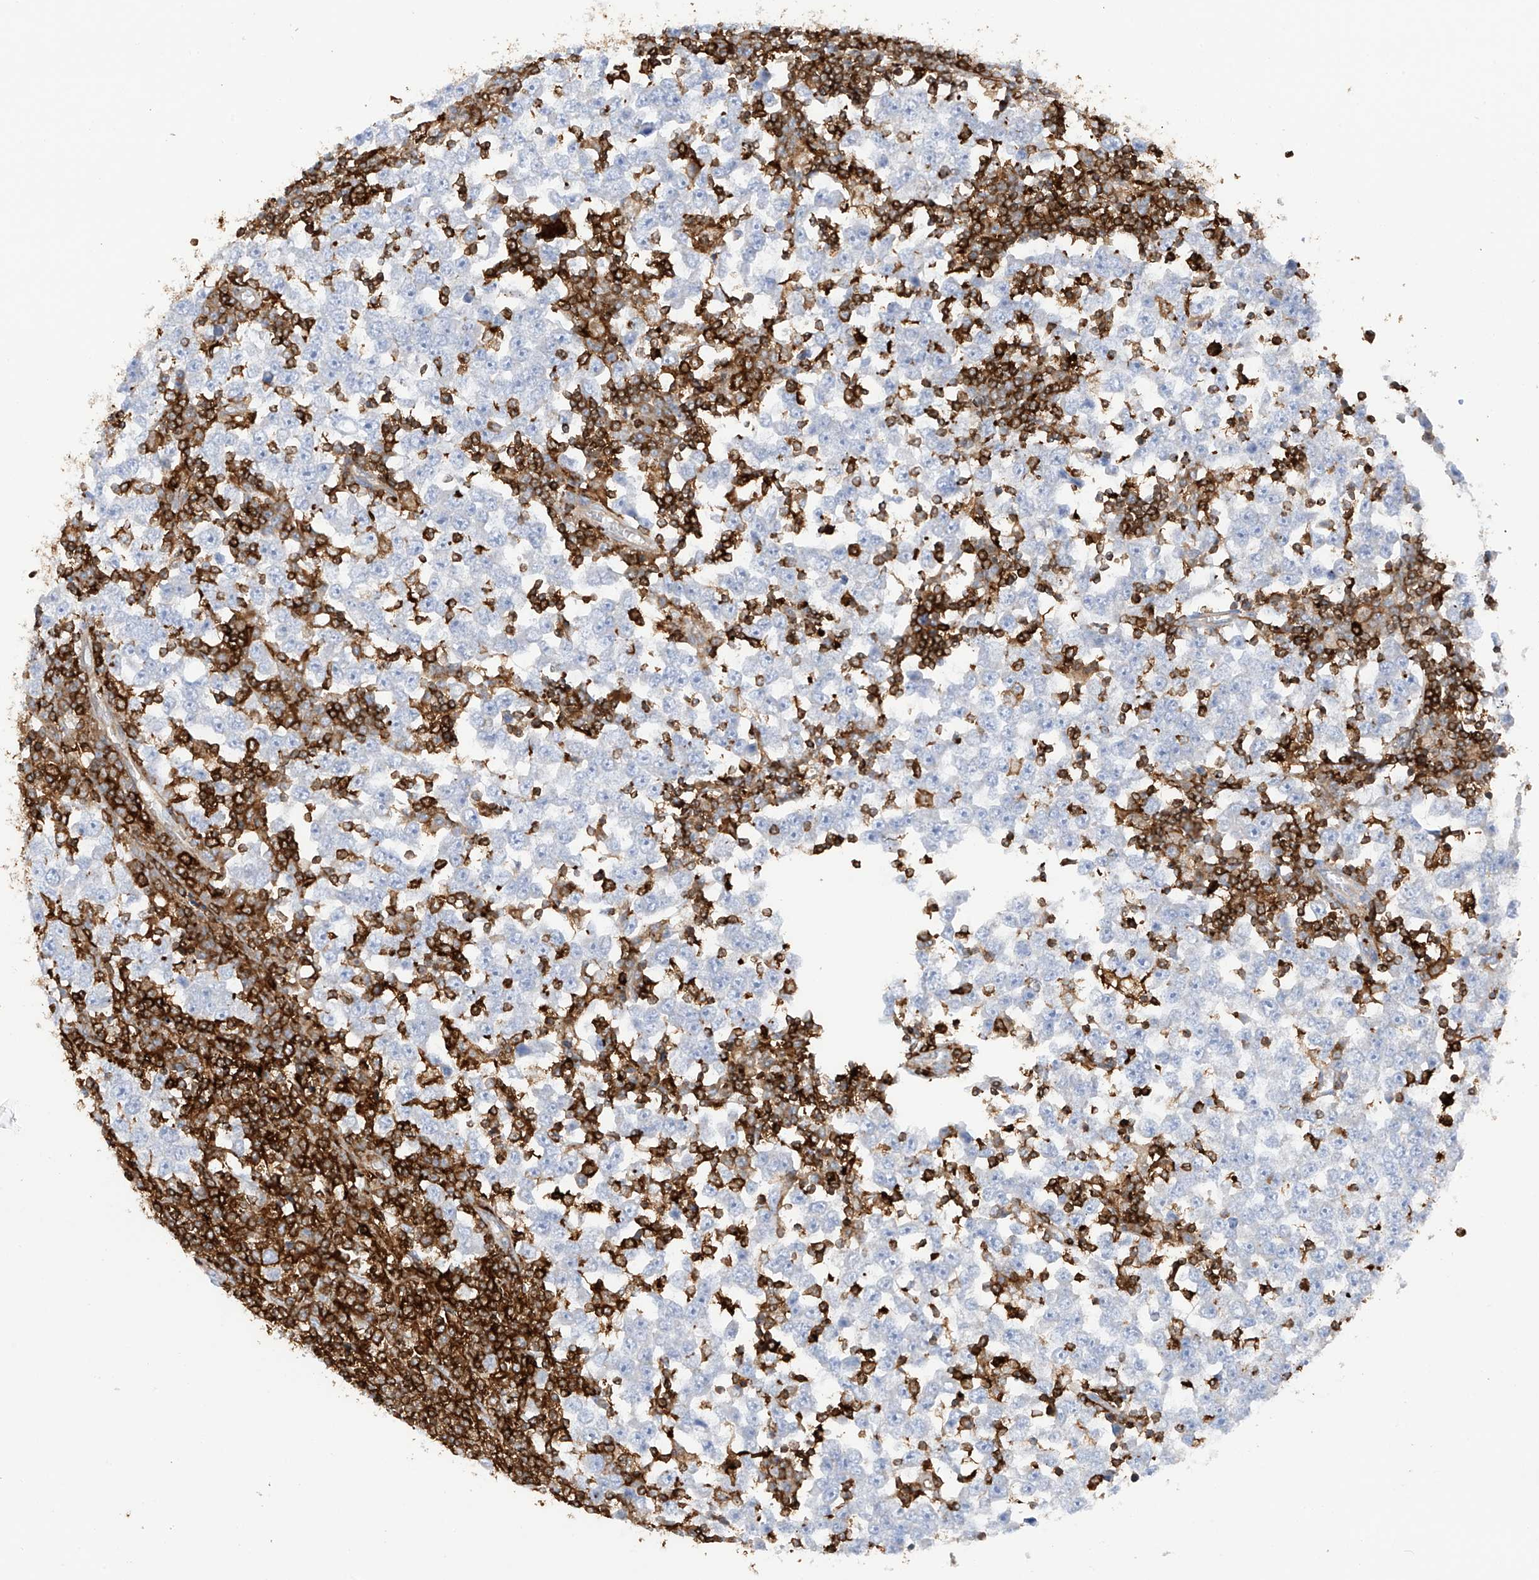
{"staining": {"intensity": "negative", "quantity": "none", "location": "none"}, "tissue": "testis cancer", "cell_type": "Tumor cells", "image_type": "cancer", "snomed": [{"axis": "morphology", "description": "Seminoma, NOS"}, {"axis": "topography", "description": "Testis"}], "caption": "This is an immunohistochemistry photomicrograph of human testis seminoma. There is no positivity in tumor cells.", "gene": "ARHGAP25", "patient": {"sex": "male", "age": 65}}